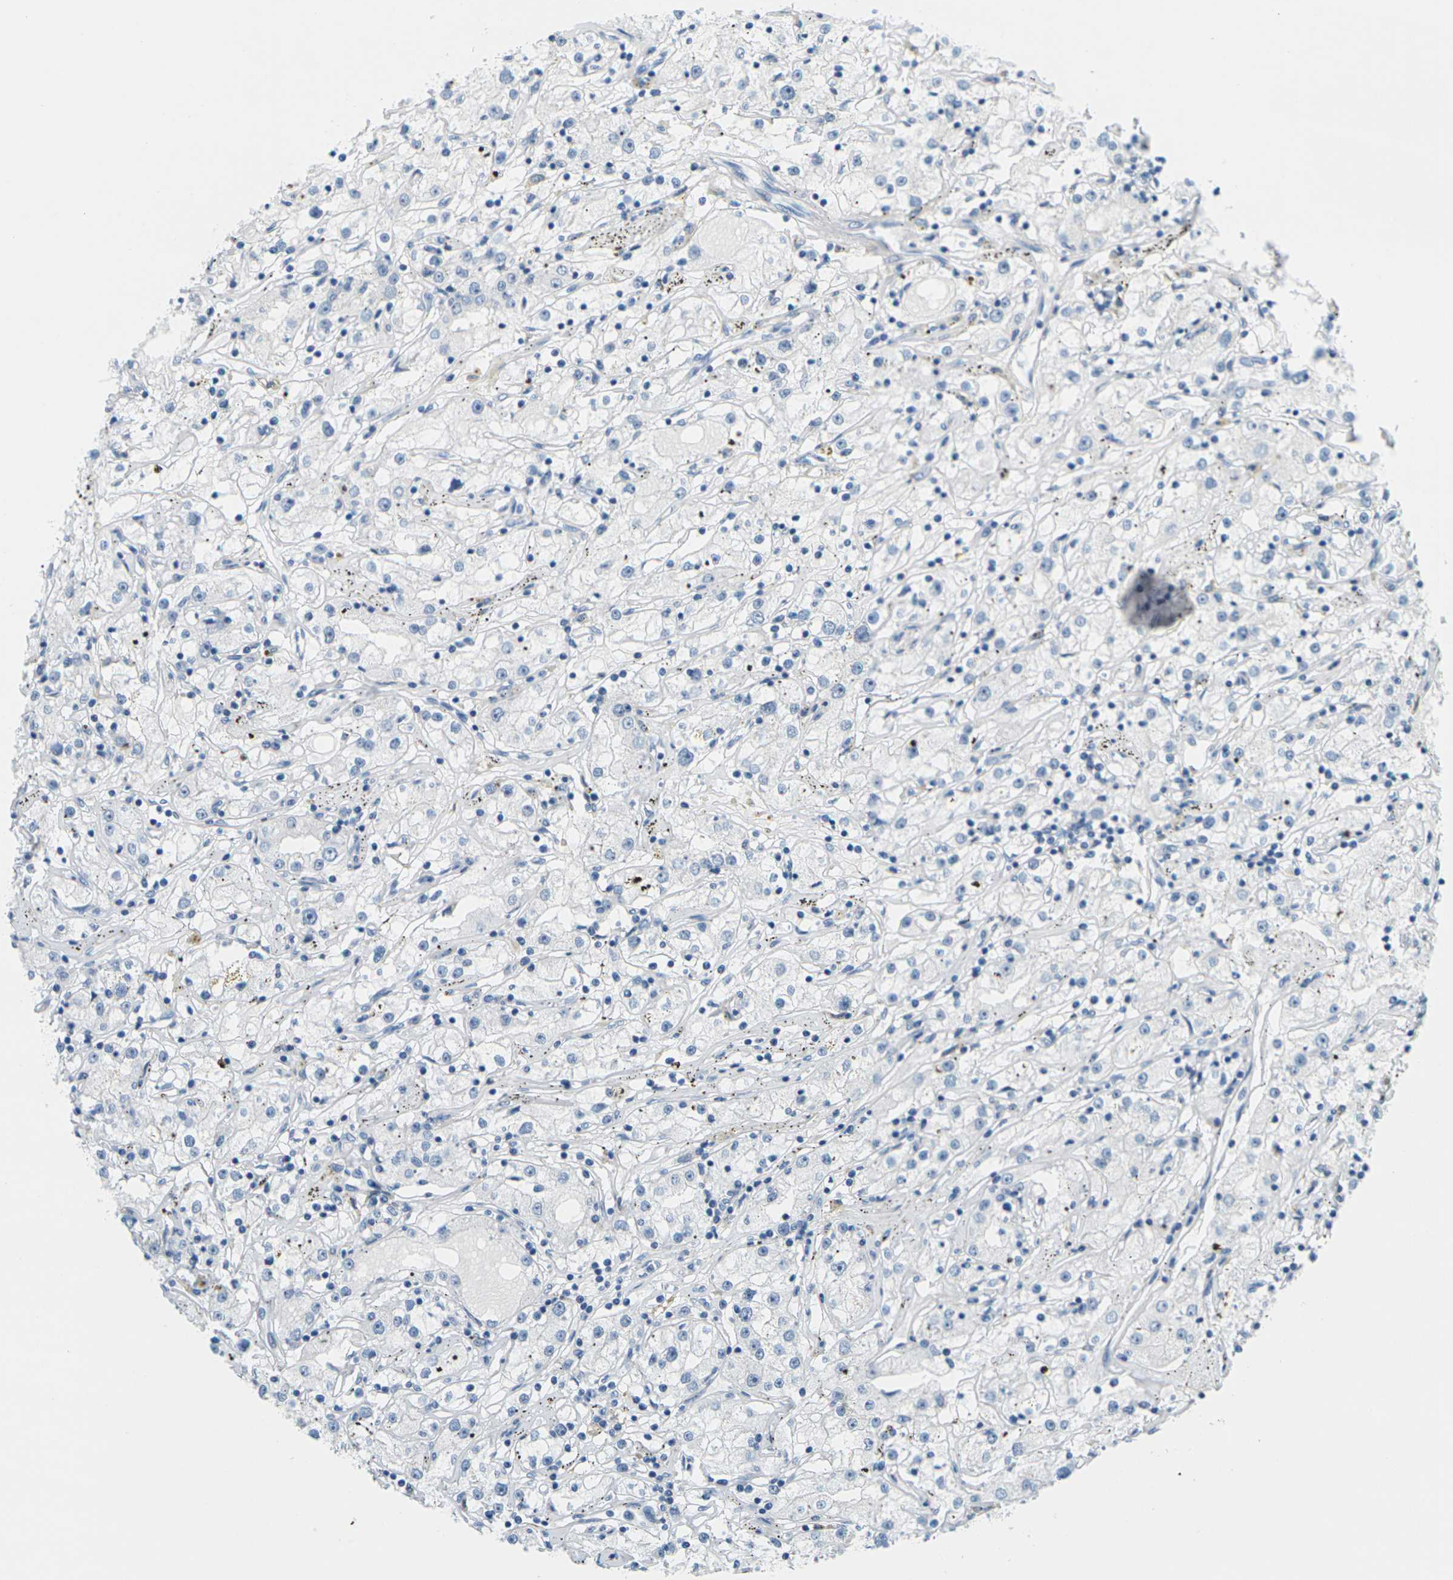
{"staining": {"intensity": "negative", "quantity": "none", "location": "none"}, "tissue": "renal cancer", "cell_type": "Tumor cells", "image_type": "cancer", "snomed": [{"axis": "morphology", "description": "Adenocarcinoma, NOS"}, {"axis": "topography", "description": "Kidney"}], "caption": "A histopathology image of human adenocarcinoma (renal) is negative for staining in tumor cells. (DAB (3,3'-diaminobenzidine) immunohistochemistry (IHC) visualized using brightfield microscopy, high magnification).", "gene": "SLC12A1", "patient": {"sex": "male", "age": 56}}